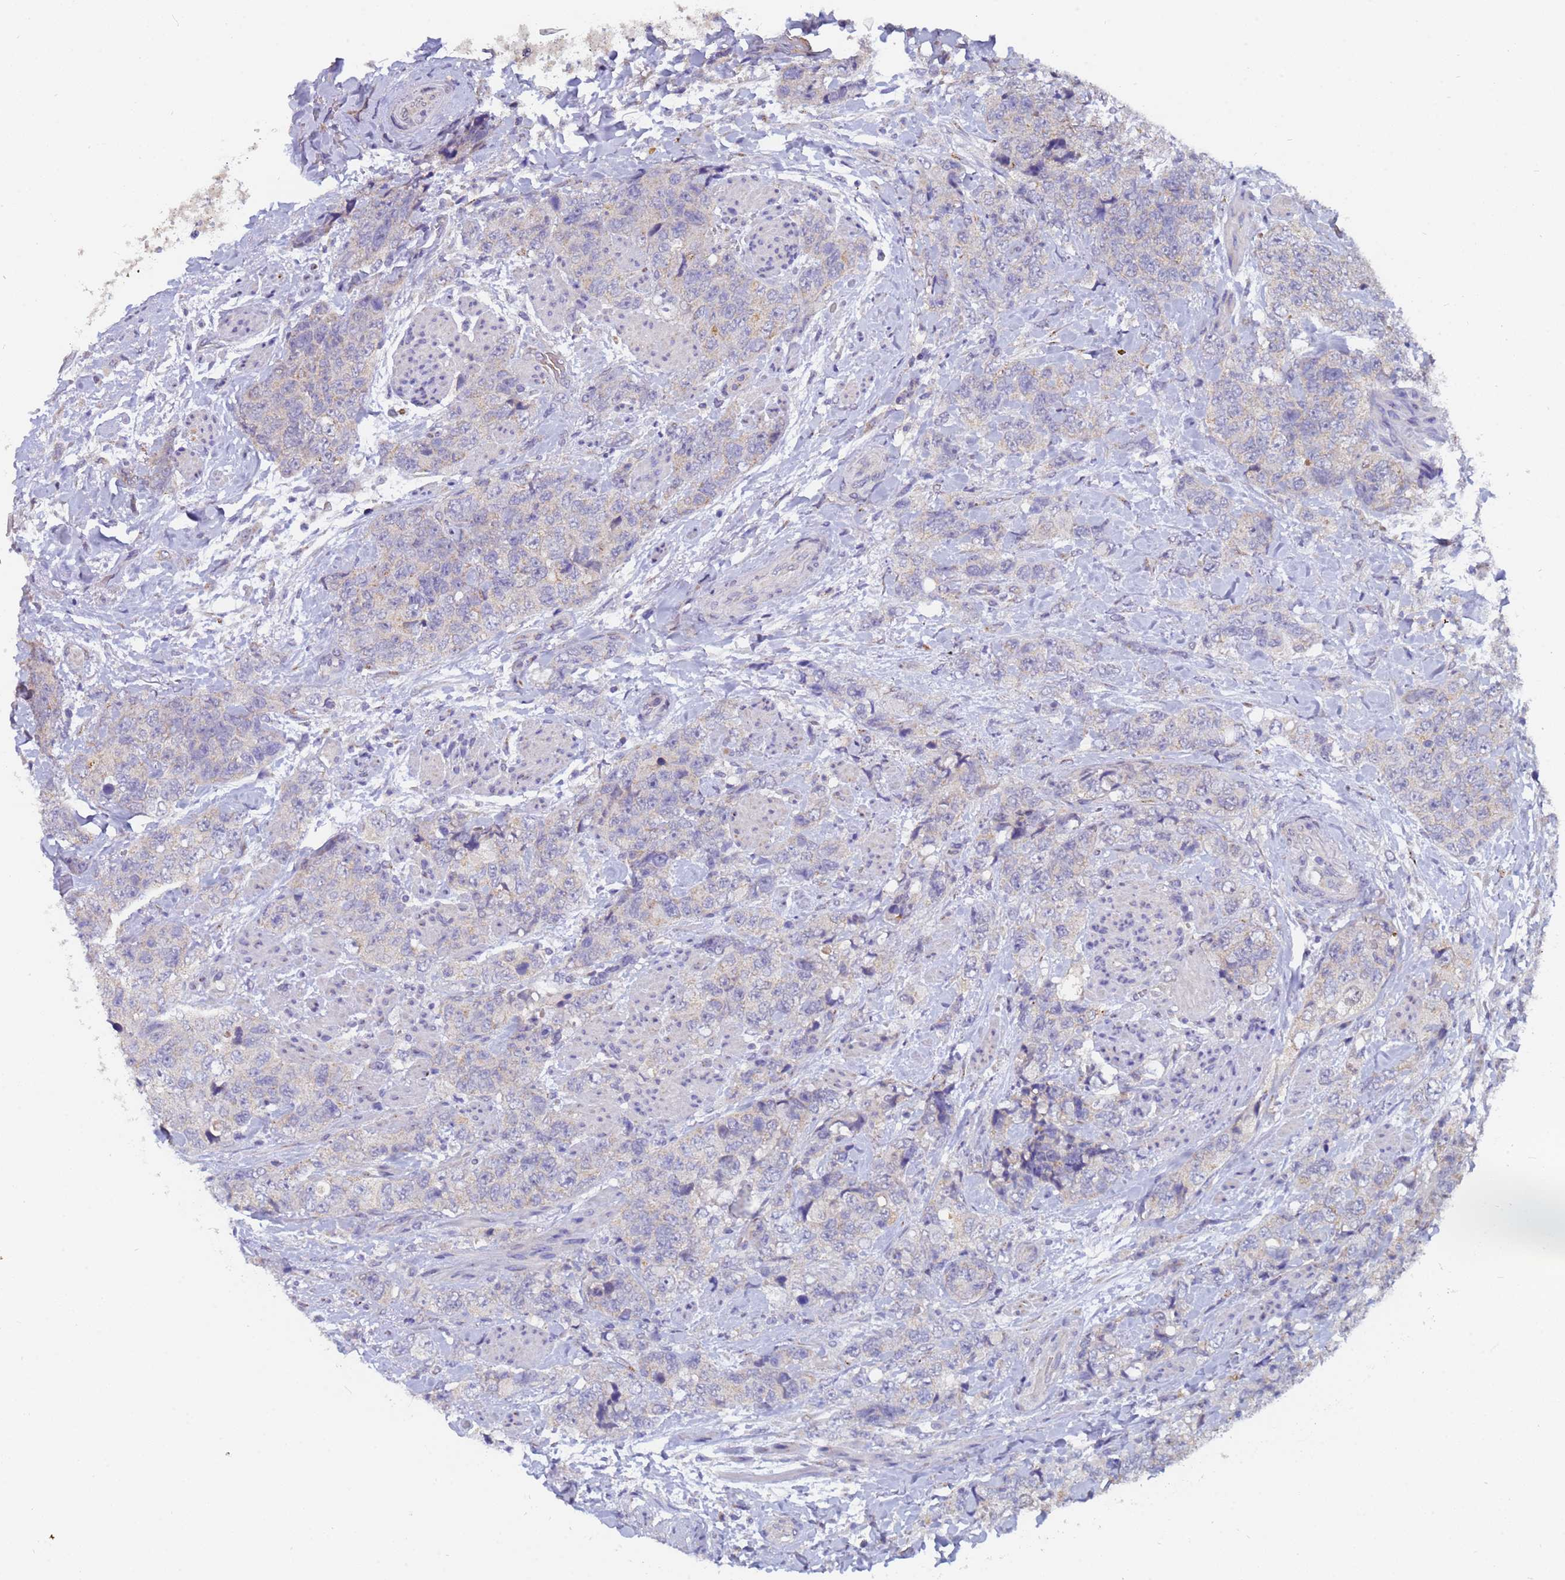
{"staining": {"intensity": "weak", "quantity": "<25%", "location": "cytoplasmic/membranous"}, "tissue": "urothelial cancer", "cell_type": "Tumor cells", "image_type": "cancer", "snomed": [{"axis": "morphology", "description": "Urothelial carcinoma, High grade"}, {"axis": "topography", "description": "Urinary bladder"}], "caption": "This is a micrograph of IHC staining of urothelial cancer, which shows no expression in tumor cells.", "gene": "IHO1", "patient": {"sex": "female", "age": 78}}